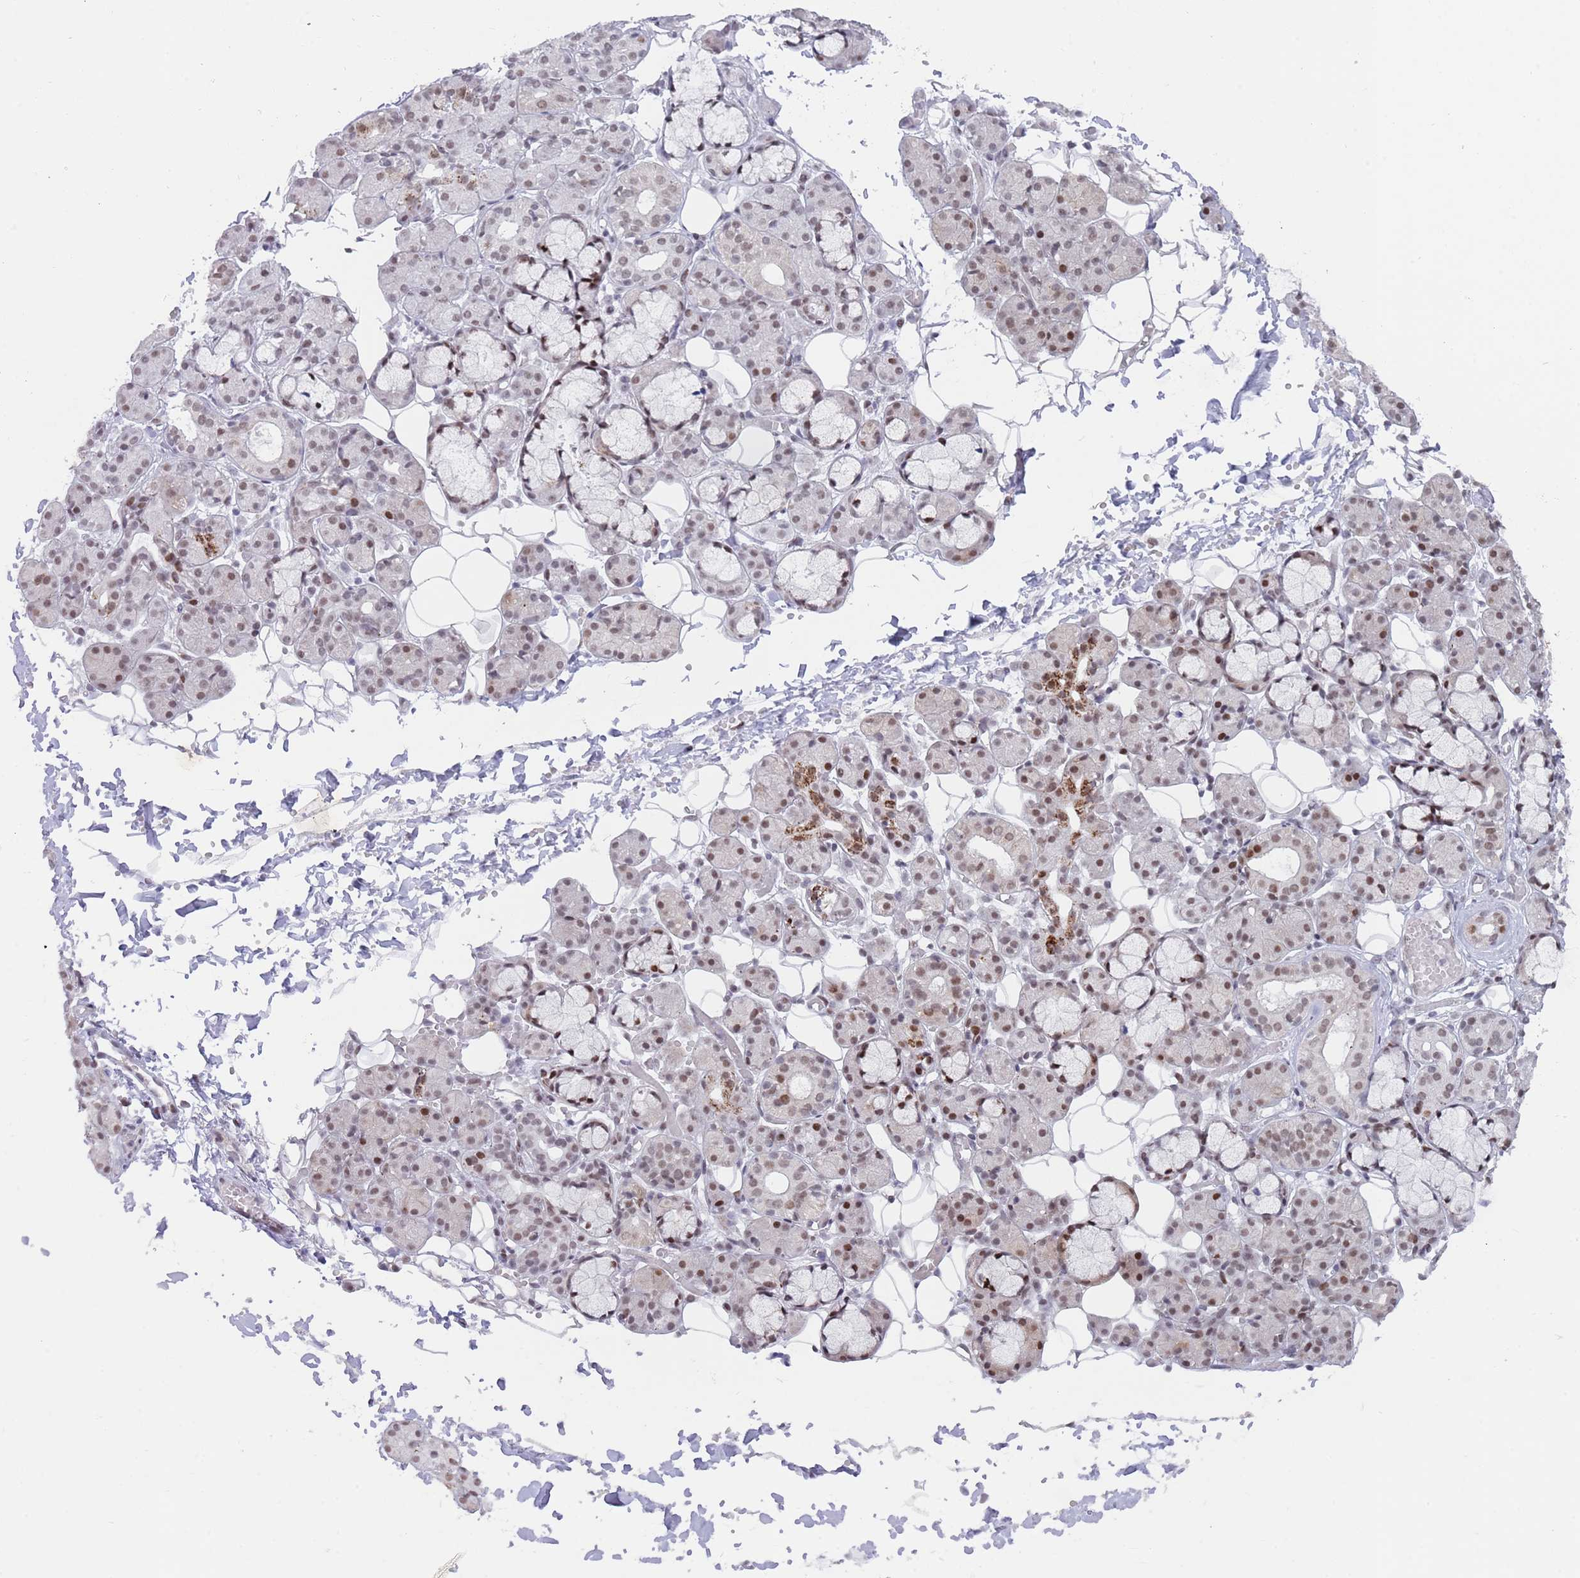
{"staining": {"intensity": "moderate", "quantity": "25%-75%", "location": "nuclear"}, "tissue": "salivary gland", "cell_type": "Glandular cells", "image_type": "normal", "snomed": [{"axis": "morphology", "description": "Normal tissue, NOS"}, {"axis": "topography", "description": "Salivary gland"}], "caption": "This histopathology image reveals IHC staining of benign human salivary gland, with medium moderate nuclear expression in about 25%-75% of glandular cells.", "gene": "ZNF382", "patient": {"sex": "male", "age": 63}}